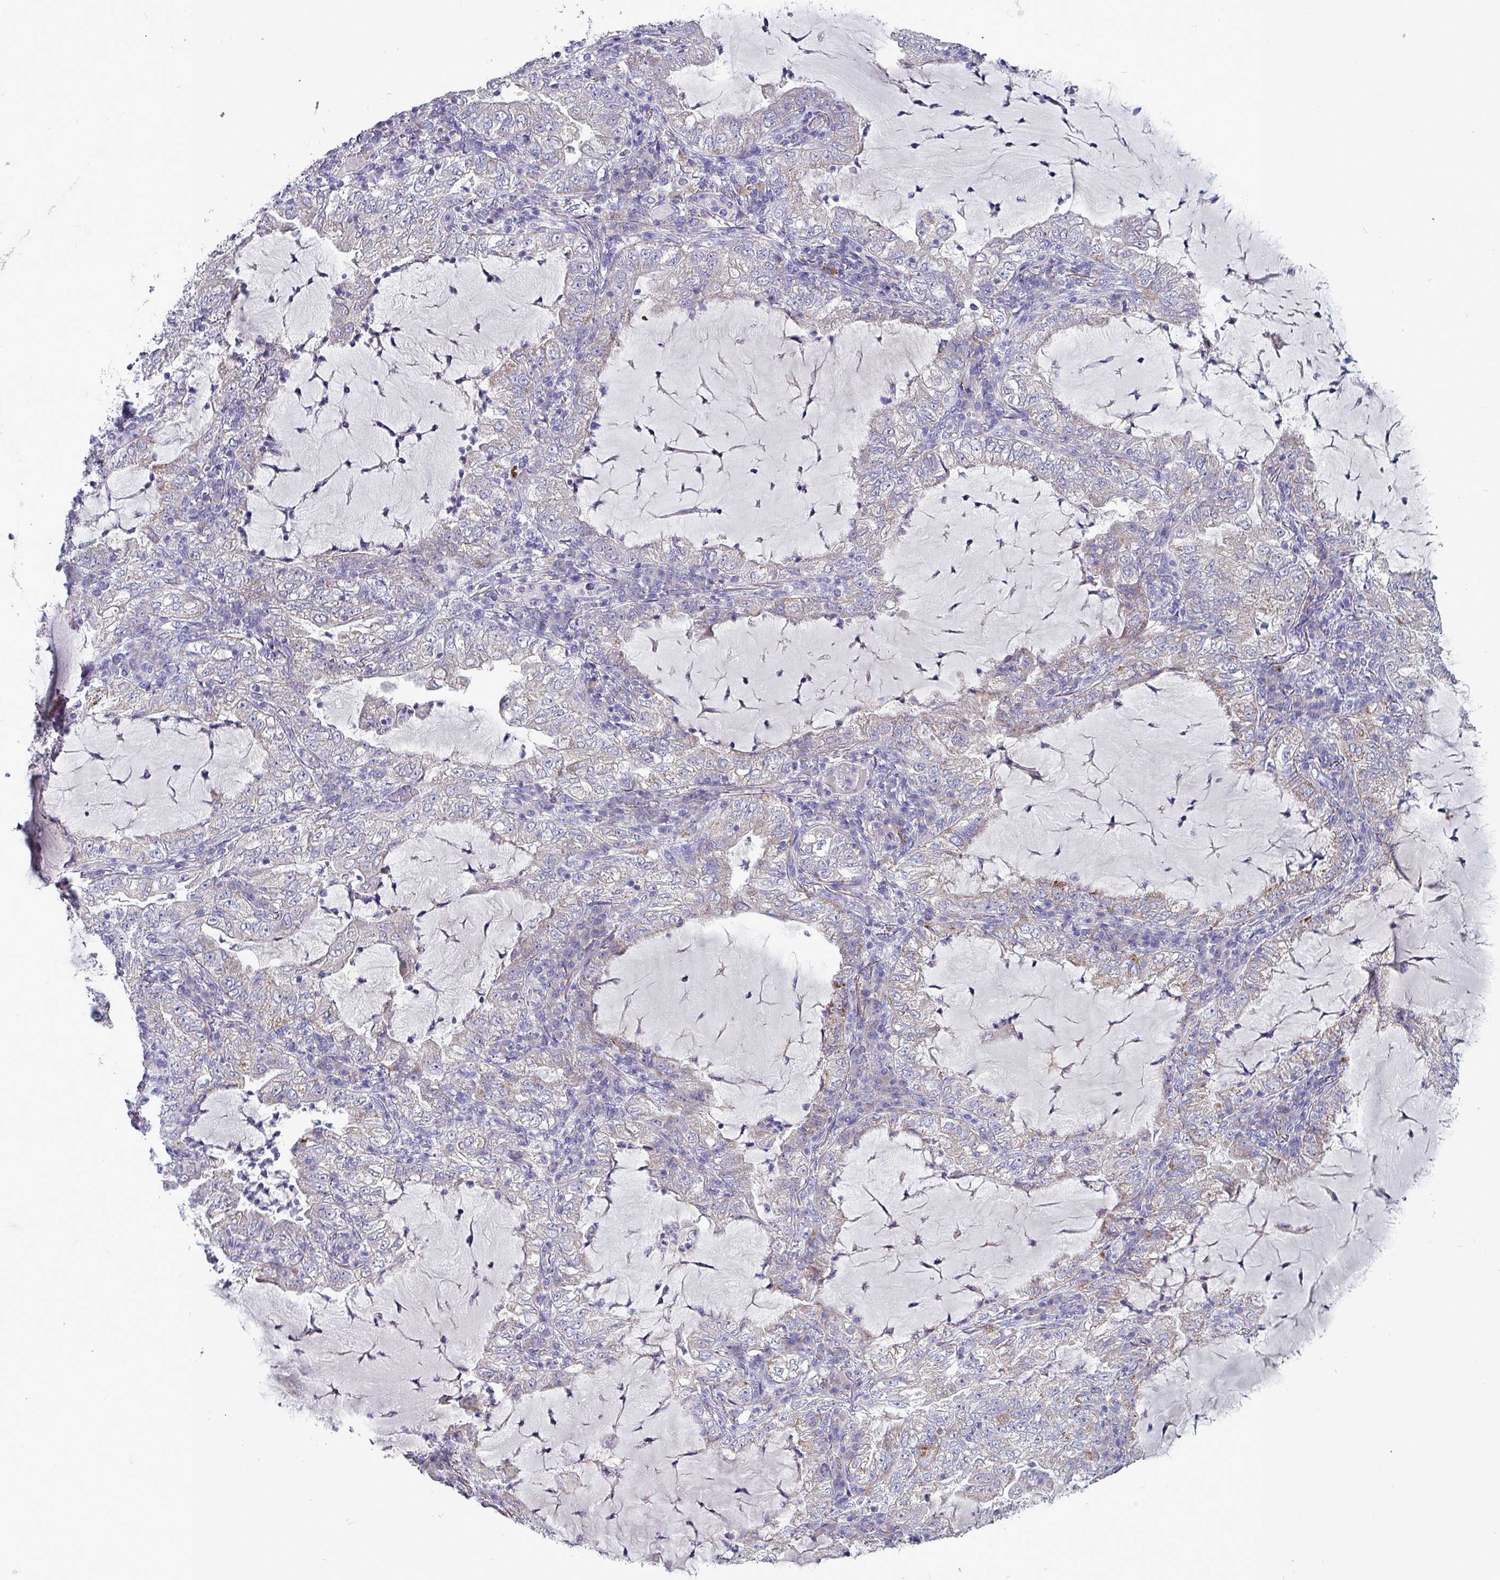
{"staining": {"intensity": "negative", "quantity": "none", "location": "none"}, "tissue": "lung cancer", "cell_type": "Tumor cells", "image_type": "cancer", "snomed": [{"axis": "morphology", "description": "Adenocarcinoma, NOS"}, {"axis": "topography", "description": "Lung"}], "caption": "Histopathology image shows no protein expression in tumor cells of lung adenocarcinoma tissue. Nuclei are stained in blue.", "gene": "HSD3B7", "patient": {"sex": "female", "age": 73}}